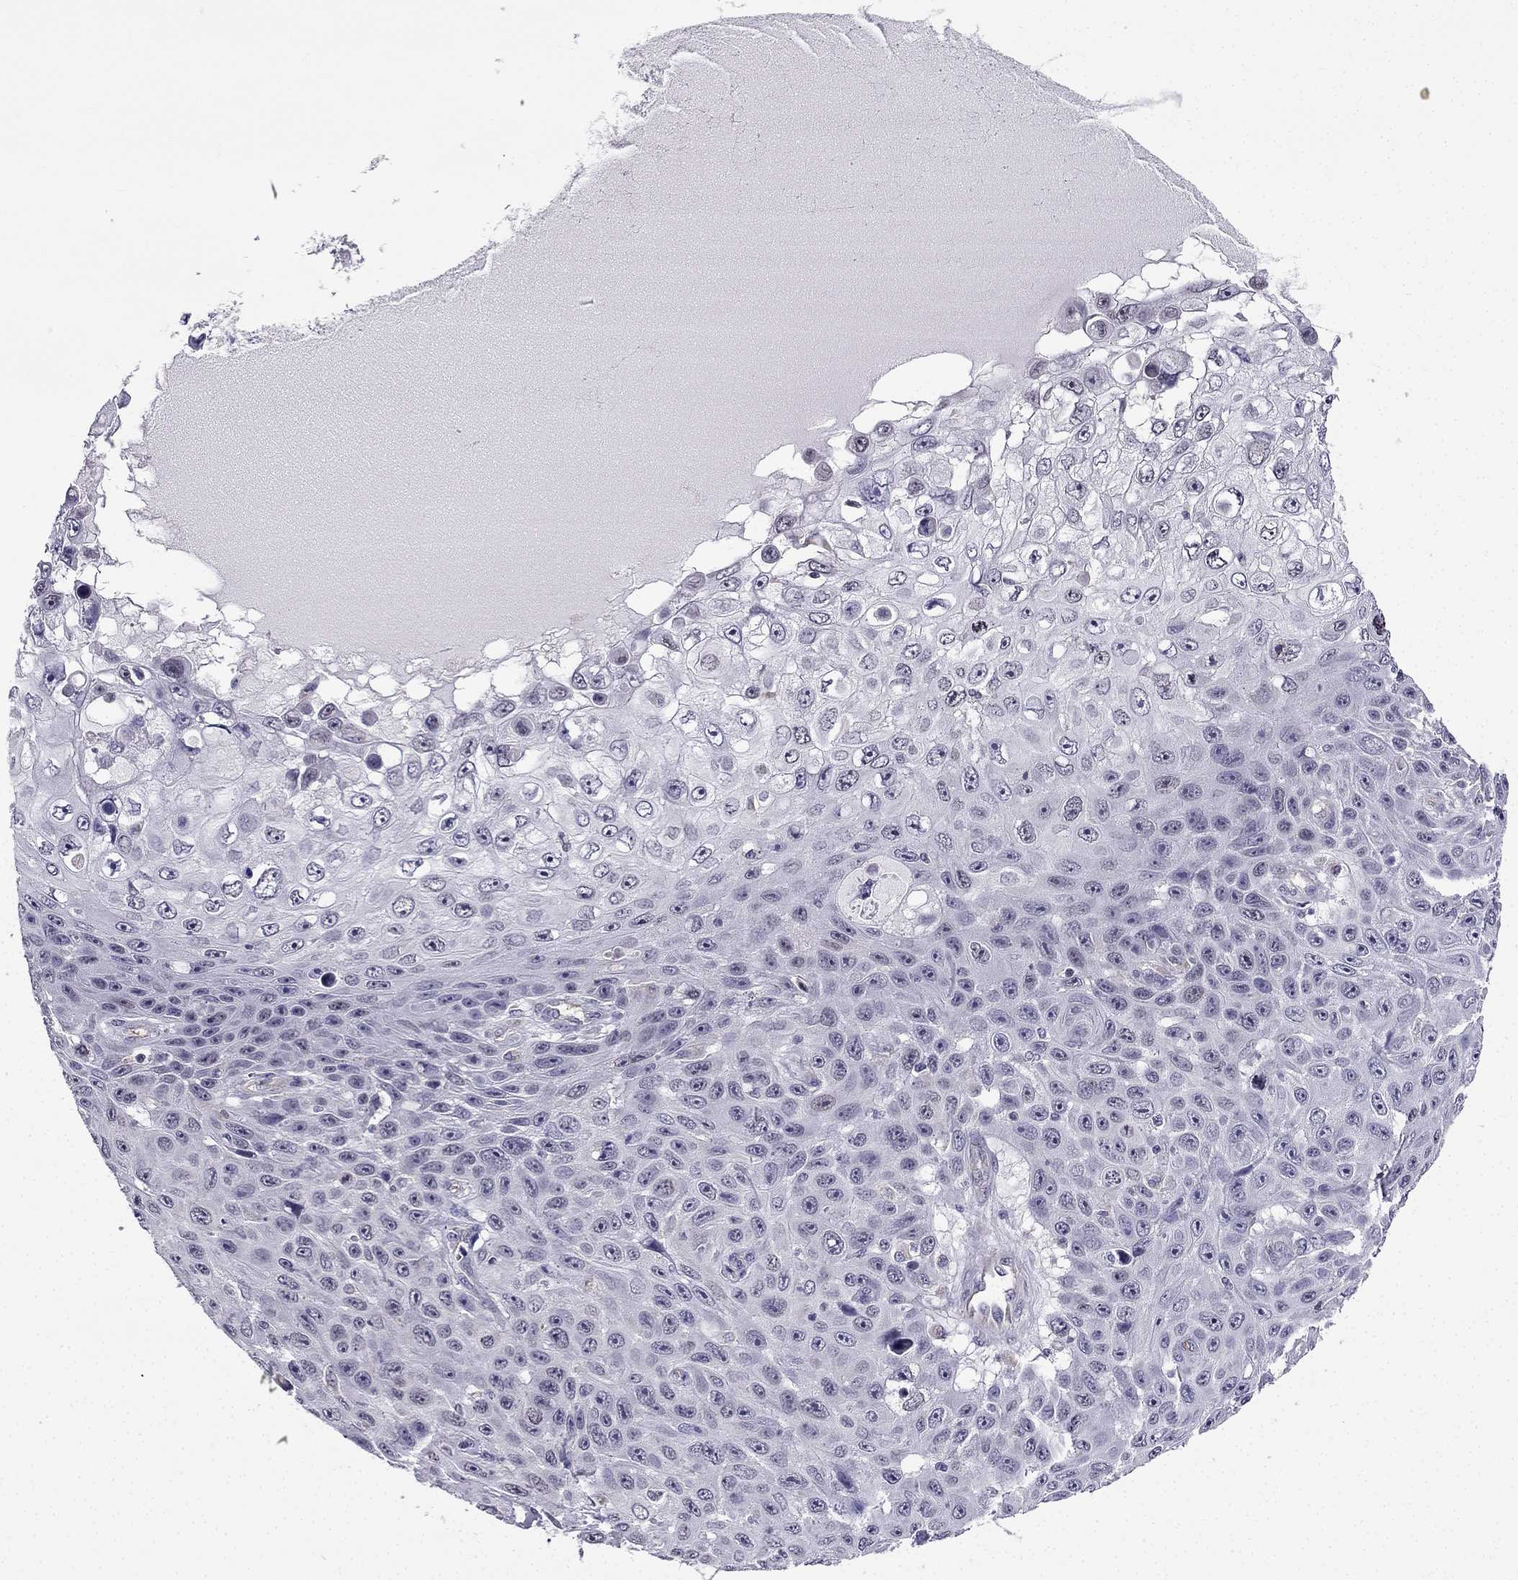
{"staining": {"intensity": "negative", "quantity": "none", "location": "none"}, "tissue": "skin cancer", "cell_type": "Tumor cells", "image_type": "cancer", "snomed": [{"axis": "morphology", "description": "Squamous cell carcinoma, NOS"}, {"axis": "topography", "description": "Skin"}], "caption": "IHC micrograph of neoplastic tissue: skin cancer (squamous cell carcinoma) stained with DAB exhibits no significant protein staining in tumor cells.", "gene": "SLC6A2", "patient": {"sex": "male", "age": 82}}